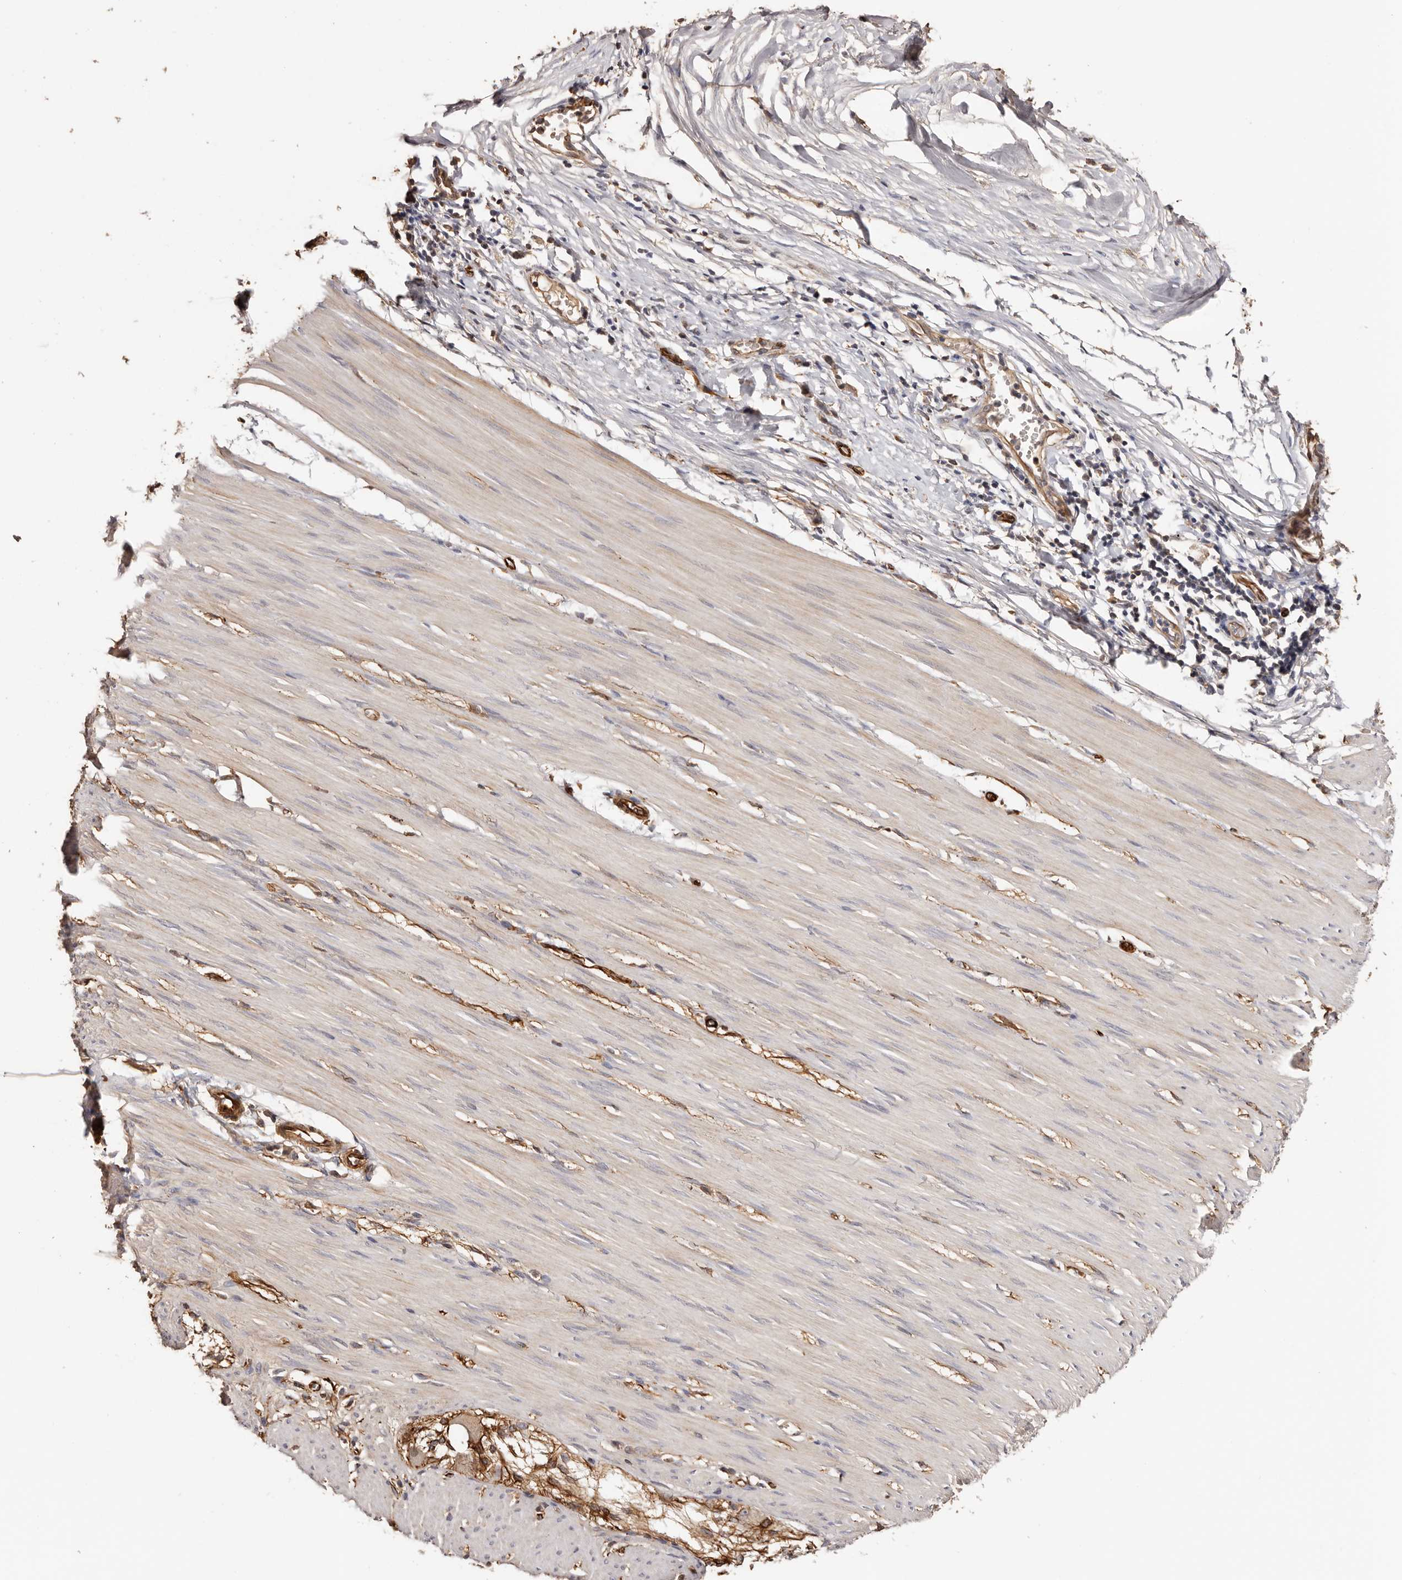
{"staining": {"intensity": "weak", "quantity": "25%-75%", "location": "cytoplasmic/membranous"}, "tissue": "smooth muscle", "cell_type": "Smooth muscle cells", "image_type": "normal", "snomed": [{"axis": "morphology", "description": "Normal tissue, NOS"}, {"axis": "morphology", "description": "Adenocarcinoma, NOS"}, {"axis": "topography", "description": "Colon"}, {"axis": "topography", "description": "Peripheral nerve tissue"}], "caption": "Protein staining shows weak cytoplasmic/membranous staining in about 25%-75% of smooth muscle cells in unremarkable smooth muscle.", "gene": "ZNF557", "patient": {"sex": "male", "age": 14}}